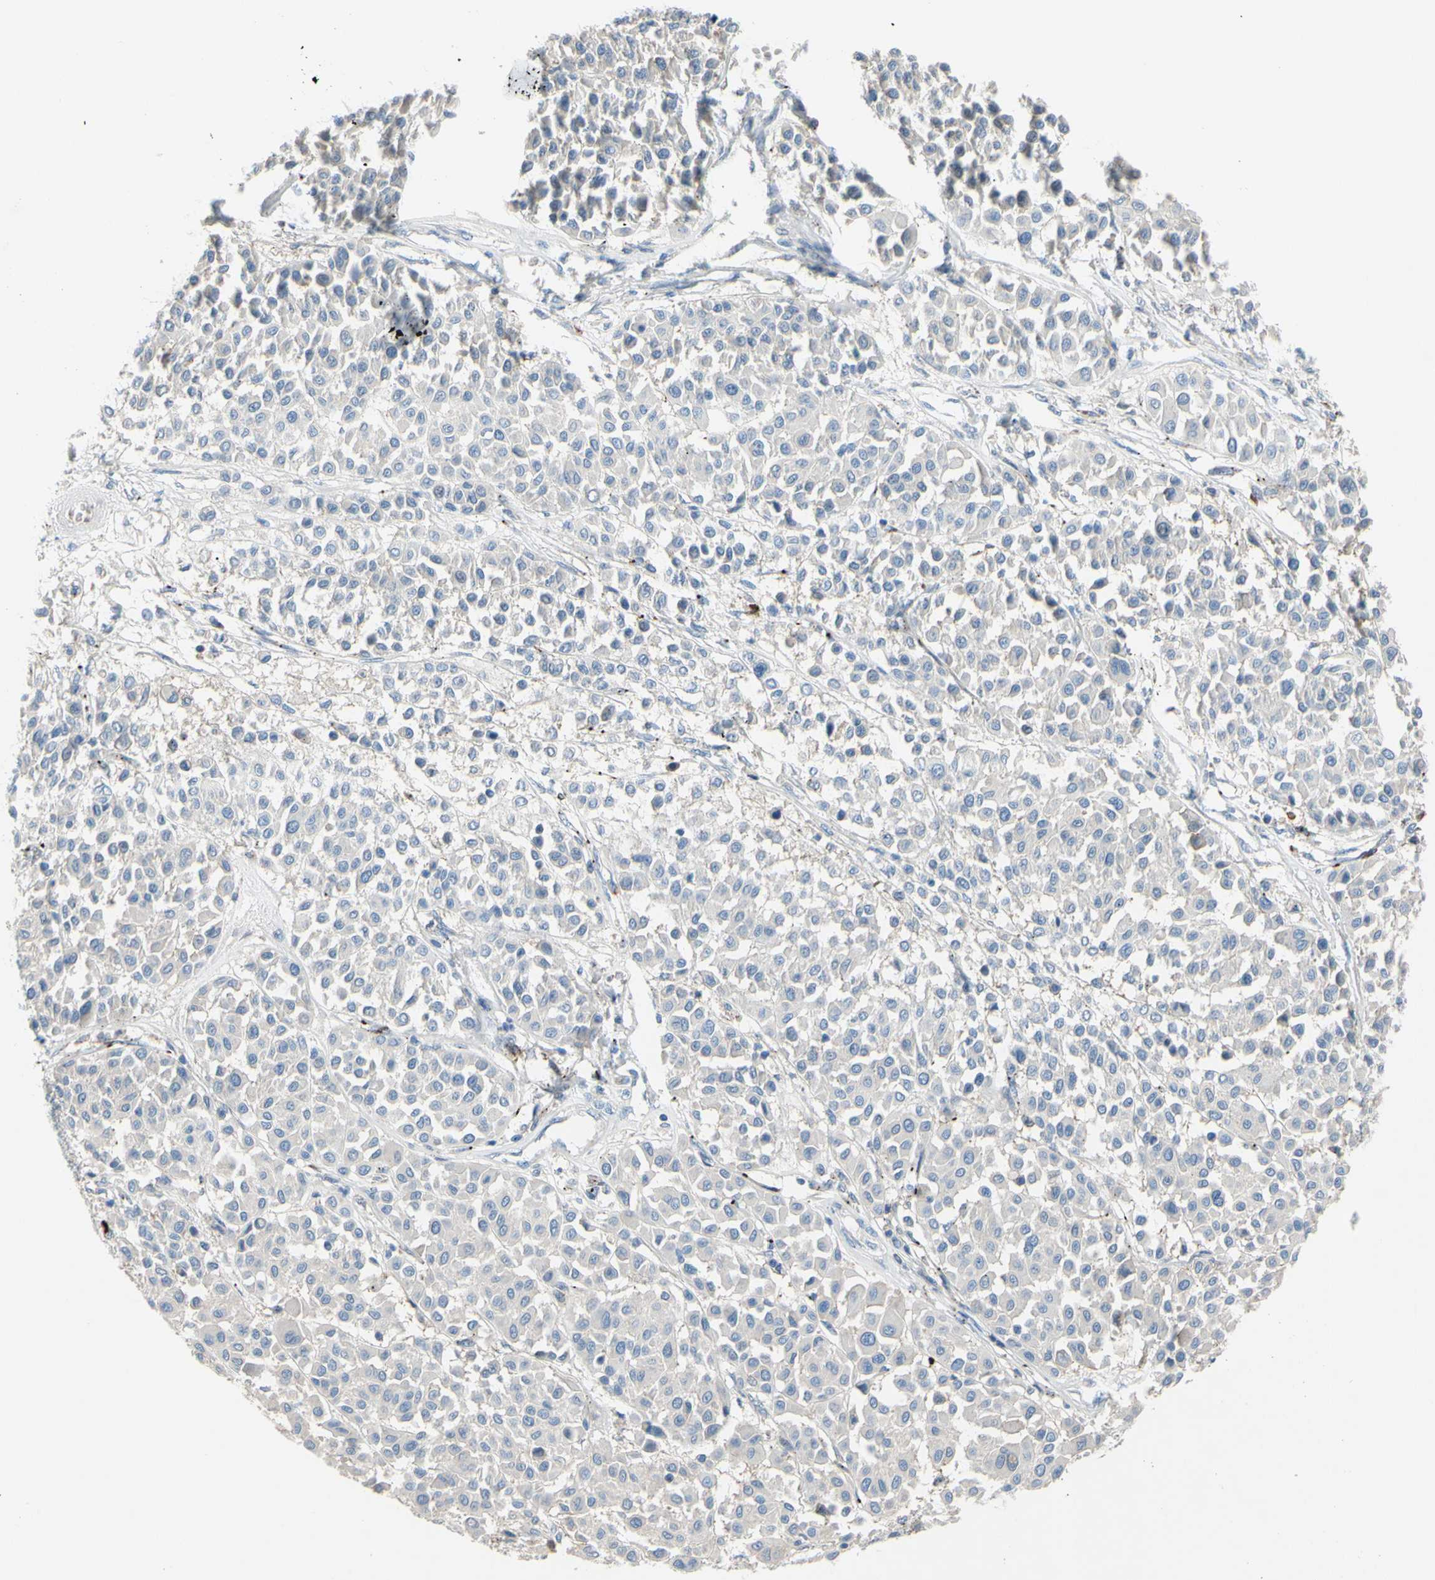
{"staining": {"intensity": "weak", "quantity": "<25%", "location": "cytoplasmic/membranous"}, "tissue": "melanoma", "cell_type": "Tumor cells", "image_type": "cancer", "snomed": [{"axis": "morphology", "description": "Malignant melanoma, Metastatic site"}, {"axis": "topography", "description": "Soft tissue"}], "caption": "The immunohistochemistry histopathology image has no significant staining in tumor cells of malignant melanoma (metastatic site) tissue.", "gene": "TMEM59L", "patient": {"sex": "male", "age": 41}}